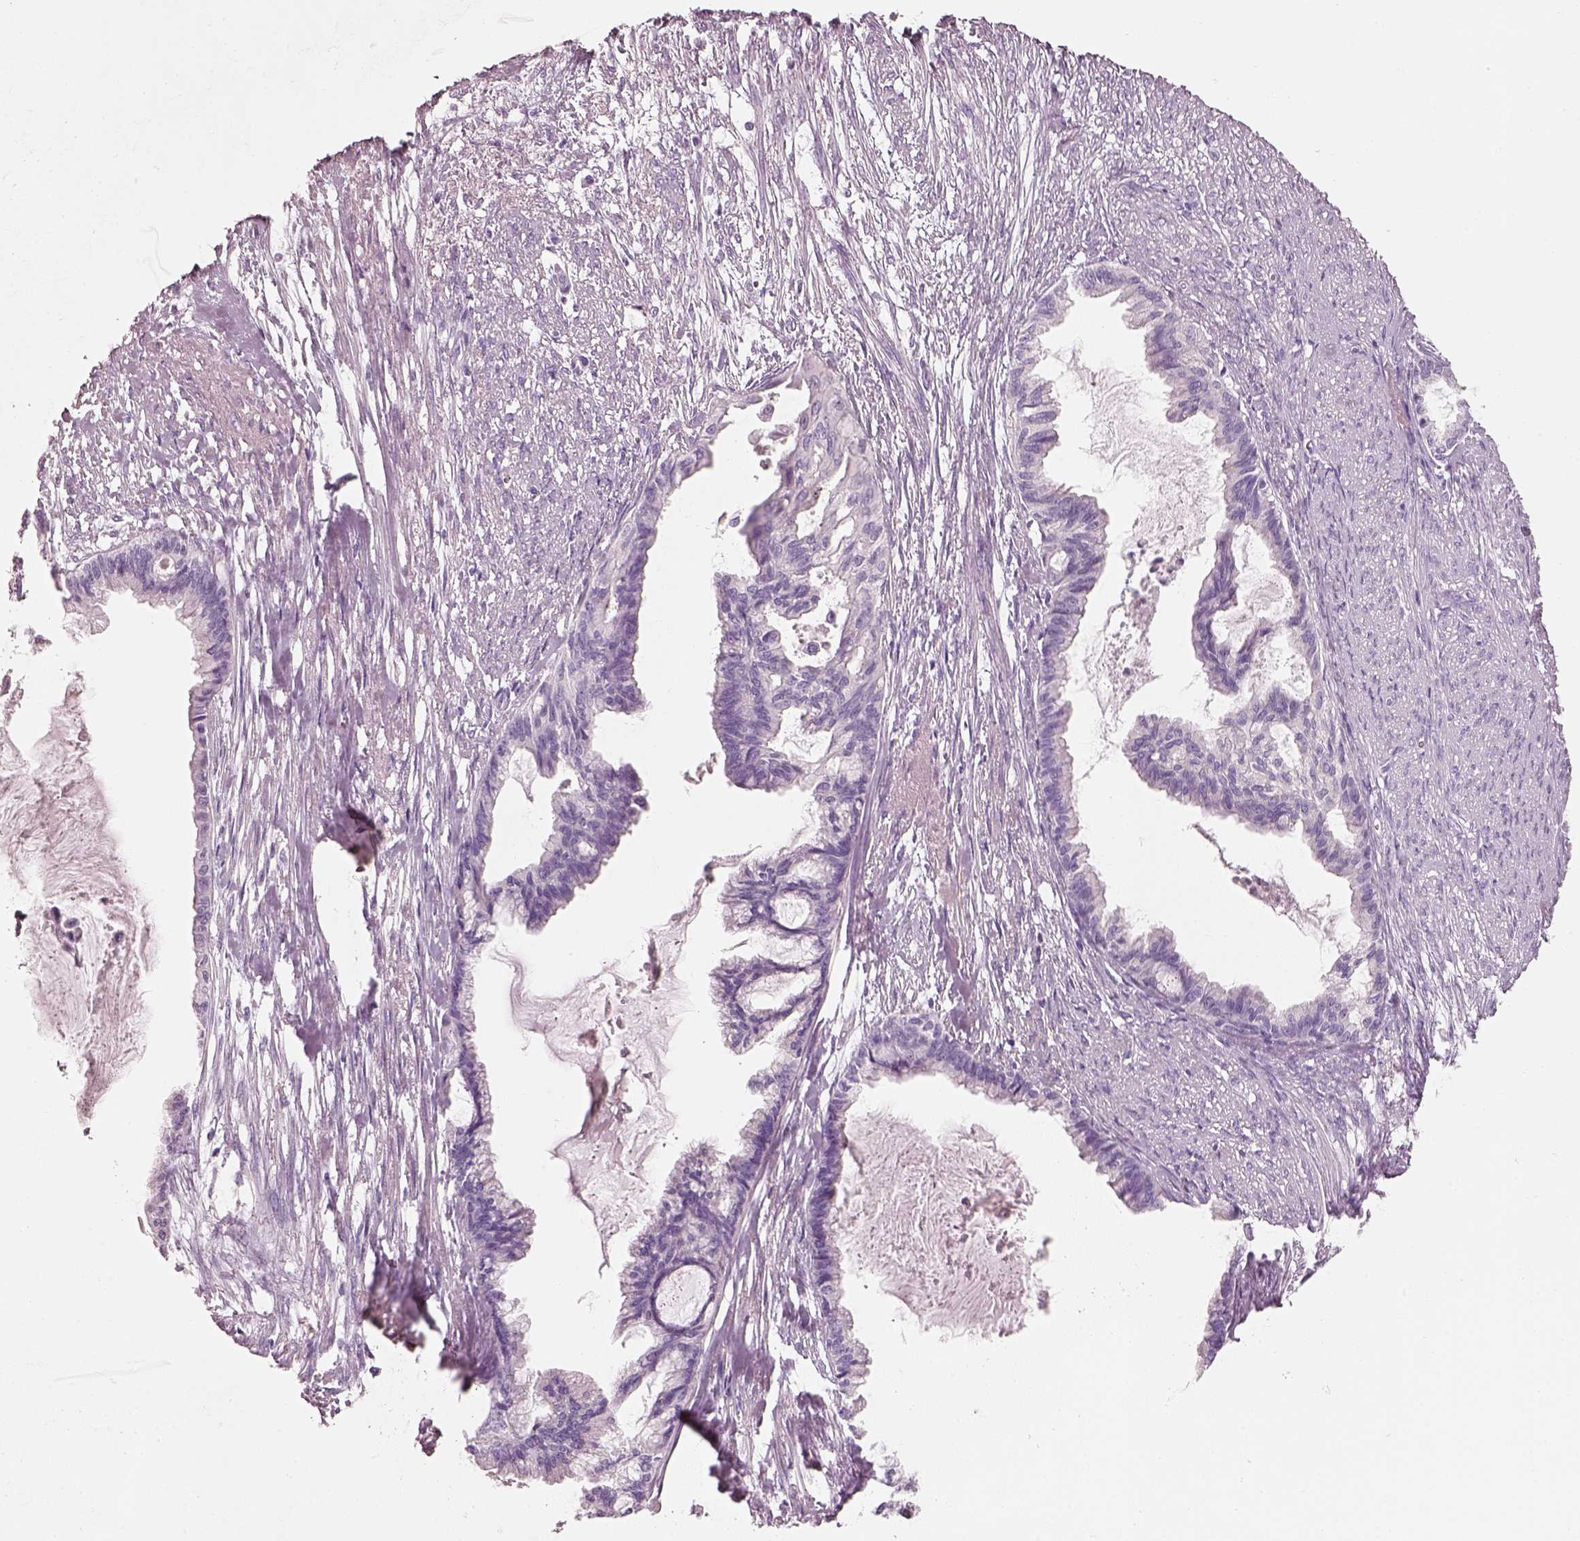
{"staining": {"intensity": "negative", "quantity": "none", "location": "none"}, "tissue": "endometrial cancer", "cell_type": "Tumor cells", "image_type": "cancer", "snomed": [{"axis": "morphology", "description": "Adenocarcinoma, NOS"}, {"axis": "topography", "description": "Endometrium"}], "caption": "This is a micrograph of immunohistochemistry staining of adenocarcinoma (endometrial), which shows no expression in tumor cells.", "gene": "PNOC", "patient": {"sex": "female", "age": 86}}